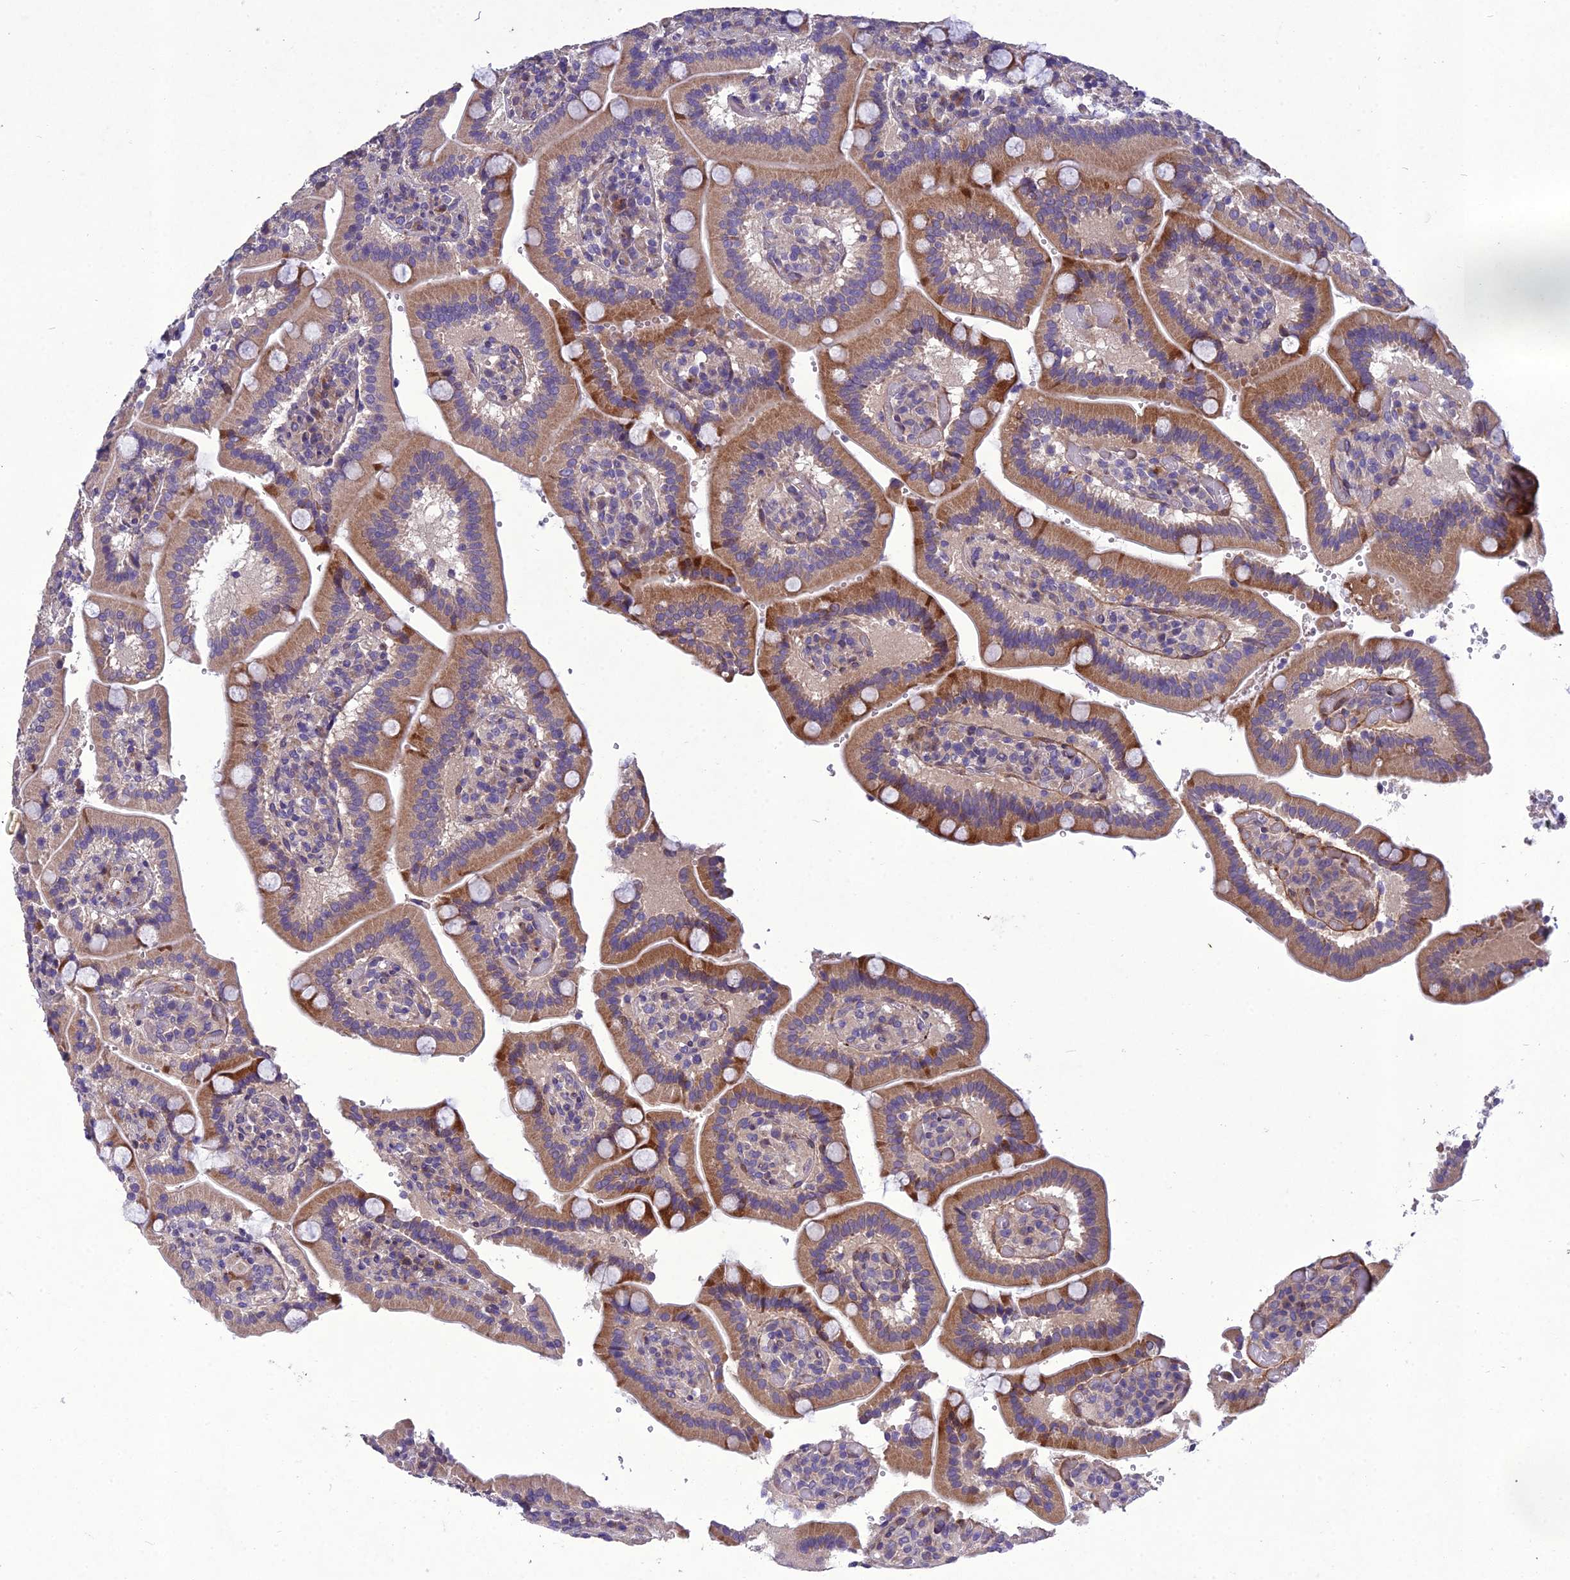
{"staining": {"intensity": "moderate", "quantity": ">75%", "location": "cytoplasmic/membranous"}, "tissue": "duodenum", "cell_type": "Glandular cells", "image_type": "normal", "snomed": [{"axis": "morphology", "description": "Normal tissue, NOS"}, {"axis": "topography", "description": "Duodenum"}], "caption": "A high-resolution image shows IHC staining of normal duodenum, which displays moderate cytoplasmic/membranous expression in approximately >75% of glandular cells.", "gene": "ADIPOR2", "patient": {"sex": "female", "age": 62}}